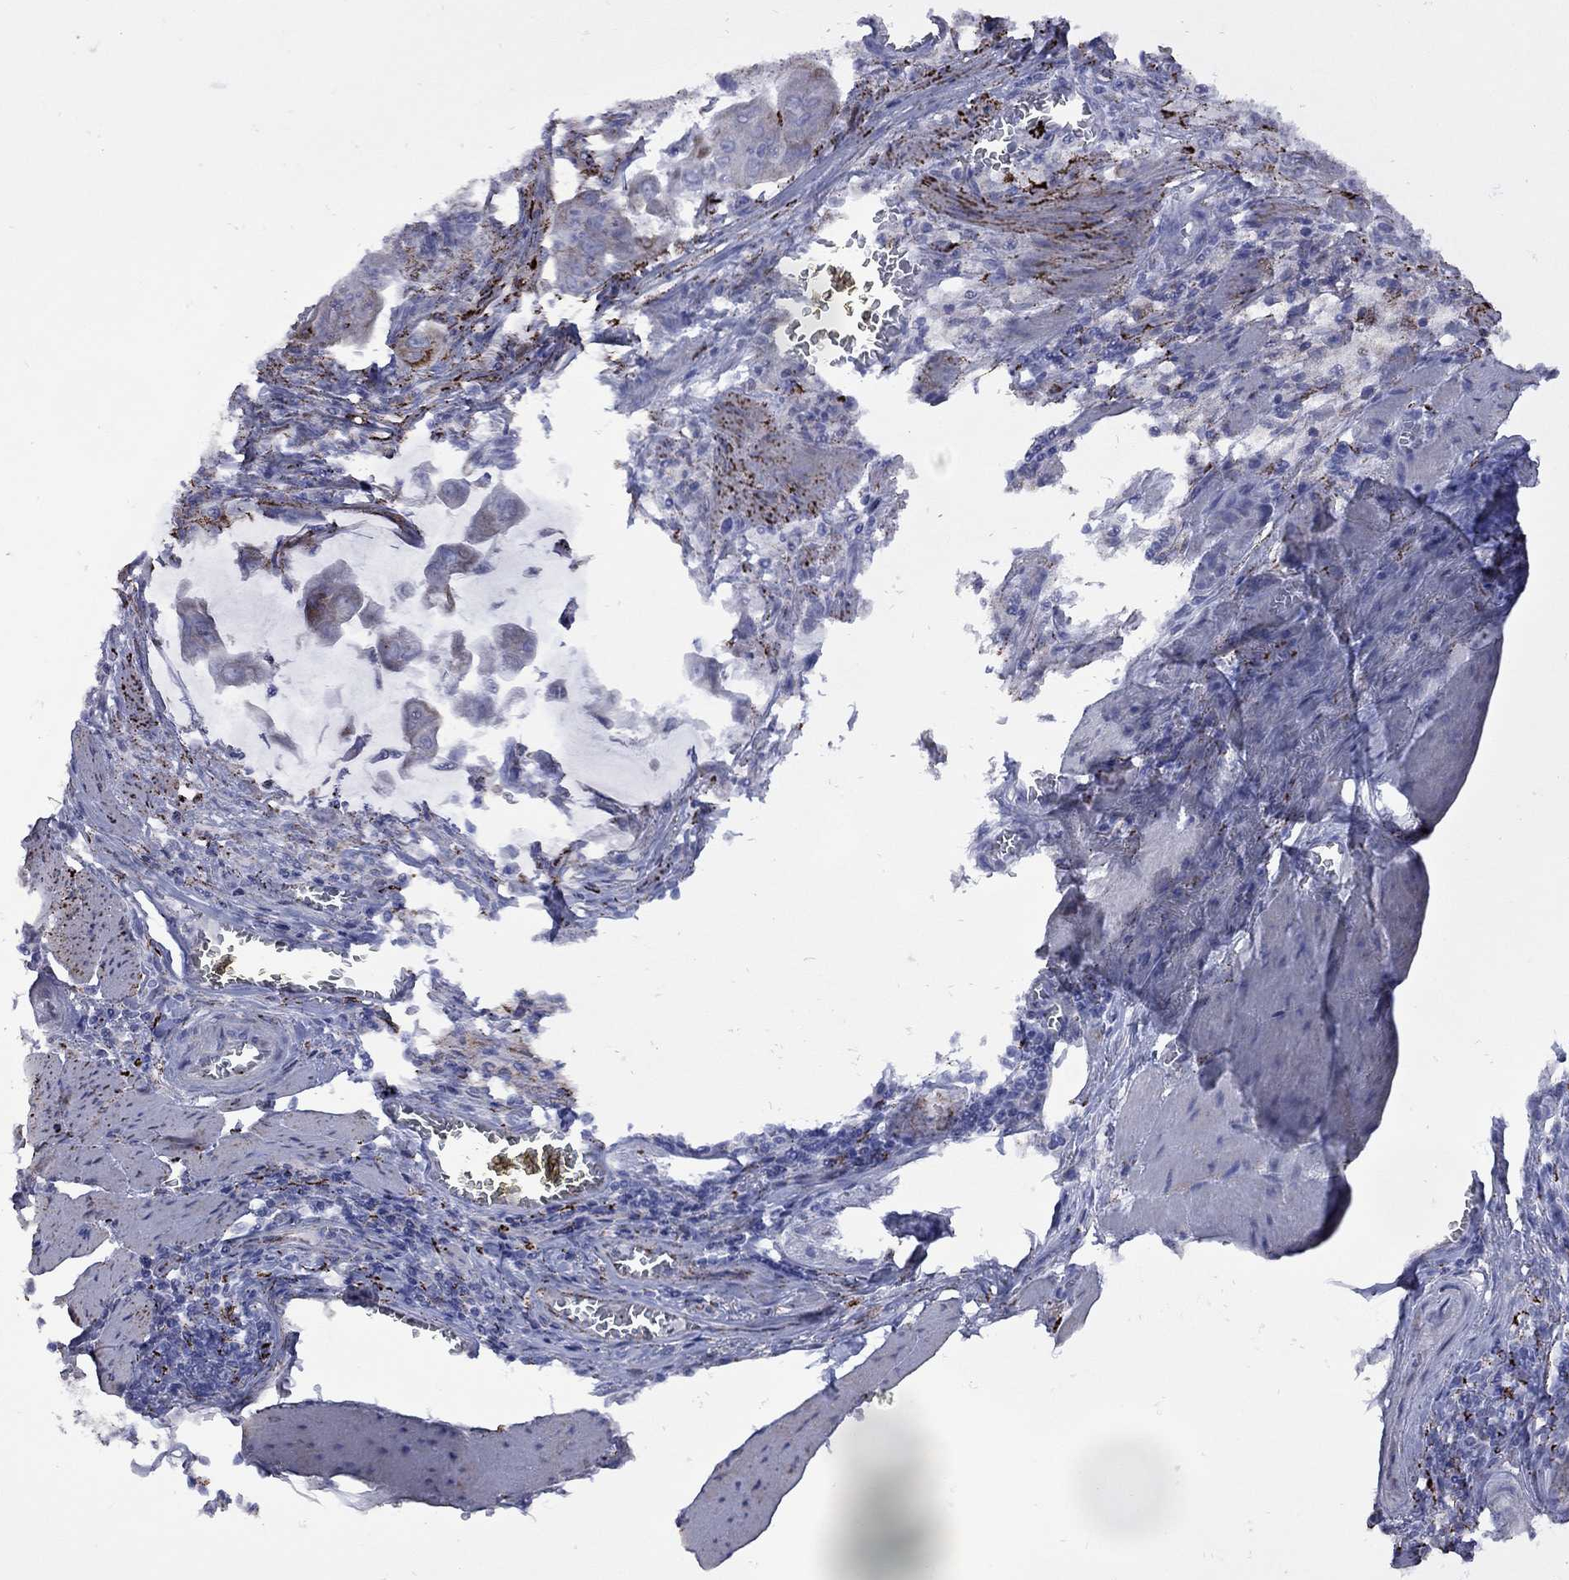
{"staining": {"intensity": "moderate", "quantity": "<25%", "location": "cytoplasmic/membranous"}, "tissue": "stomach cancer", "cell_type": "Tumor cells", "image_type": "cancer", "snomed": [{"axis": "morphology", "description": "Adenocarcinoma, NOS"}, {"axis": "topography", "description": "Stomach, upper"}], "caption": "Tumor cells exhibit low levels of moderate cytoplasmic/membranous expression in about <25% of cells in stomach cancer (adenocarcinoma). Using DAB (brown) and hematoxylin (blue) stains, captured at high magnification using brightfield microscopy.", "gene": "SESTD1", "patient": {"sex": "male", "age": 80}}